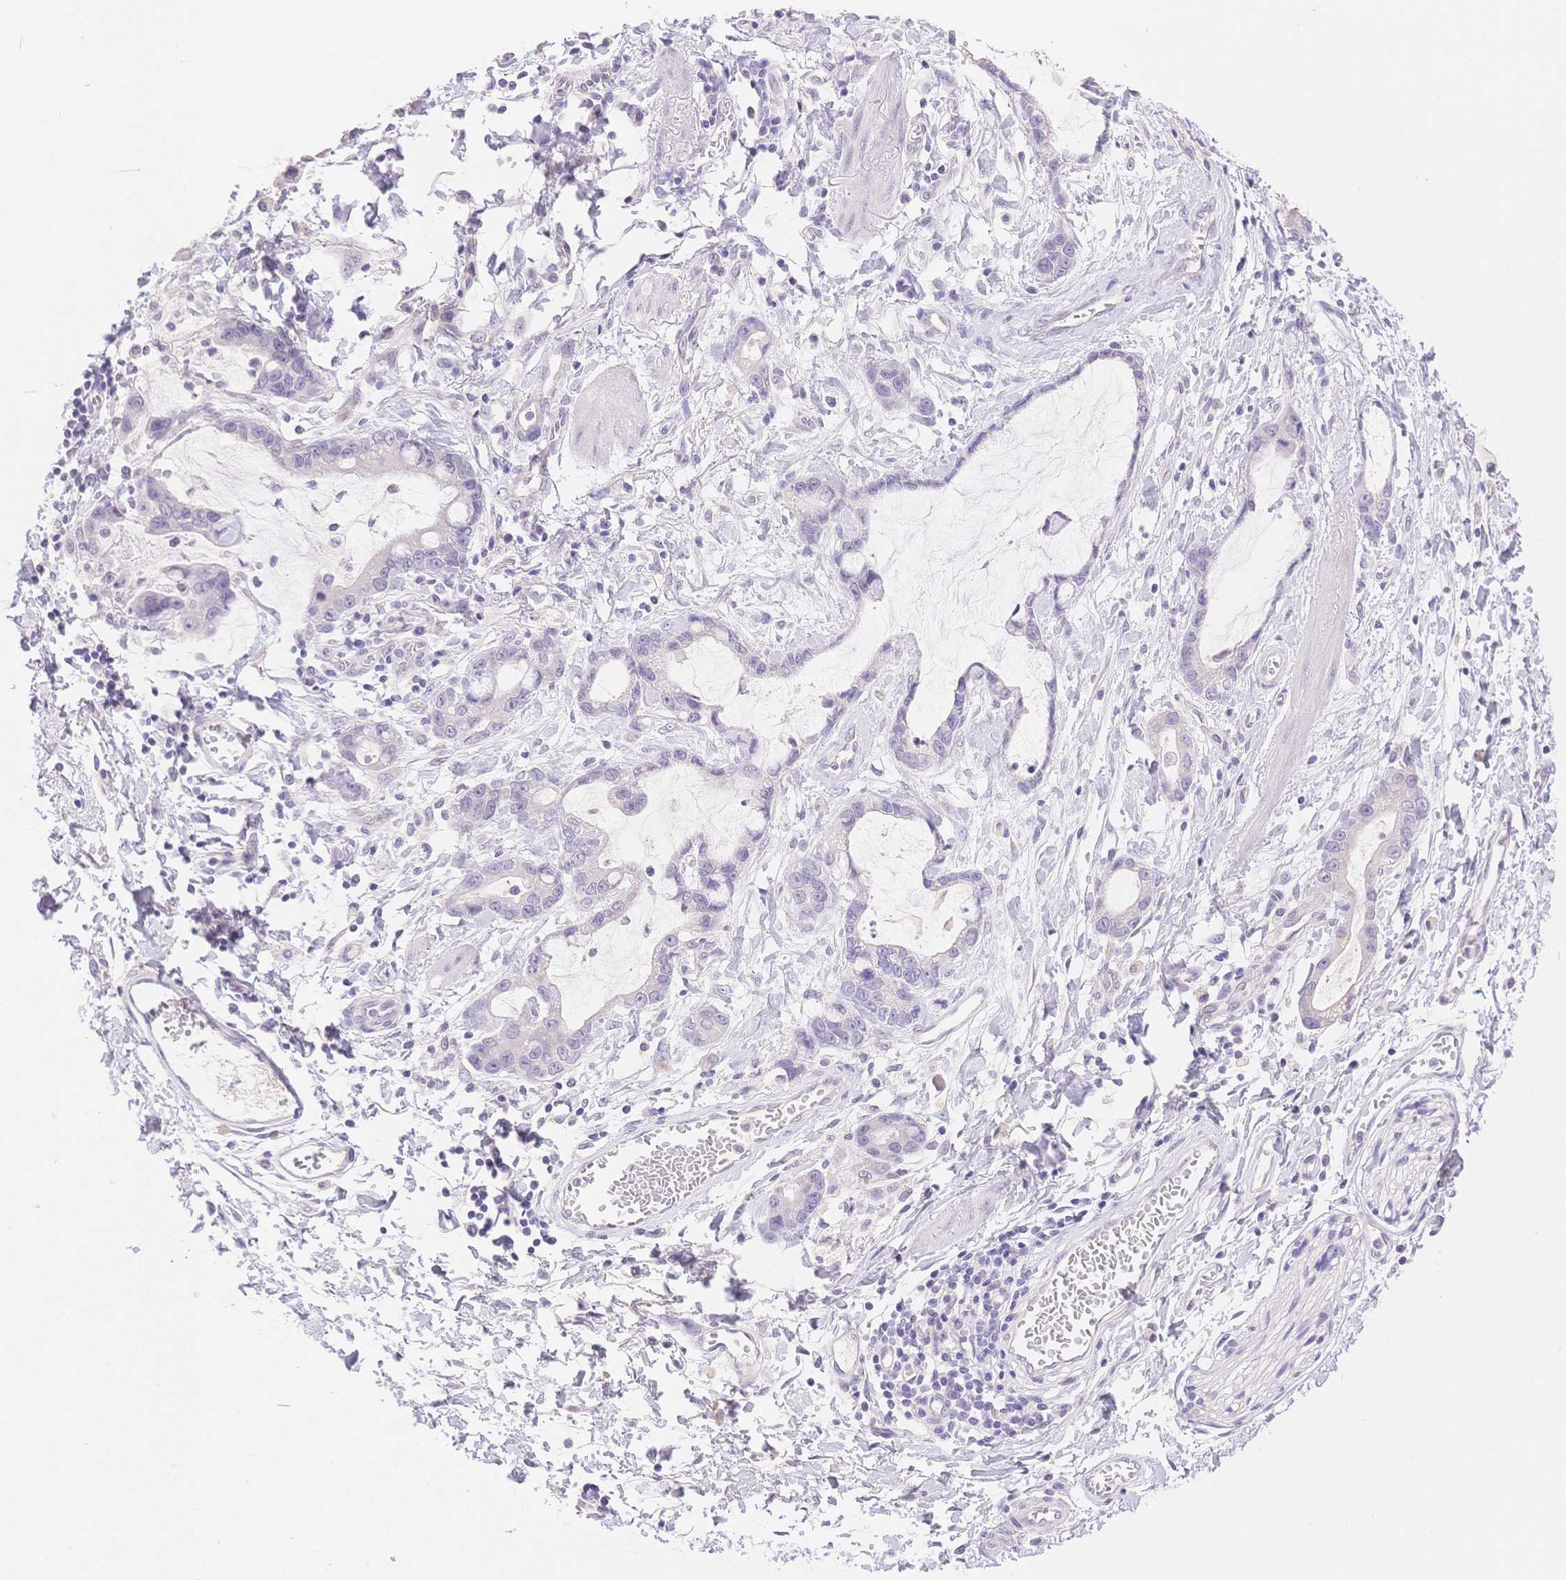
{"staining": {"intensity": "negative", "quantity": "none", "location": "none"}, "tissue": "stomach cancer", "cell_type": "Tumor cells", "image_type": "cancer", "snomed": [{"axis": "morphology", "description": "Adenocarcinoma, NOS"}, {"axis": "topography", "description": "Stomach"}], "caption": "Immunohistochemical staining of adenocarcinoma (stomach) exhibits no significant expression in tumor cells.", "gene": "MYOM1", "patient": {"sex": "male", "age": 55}}